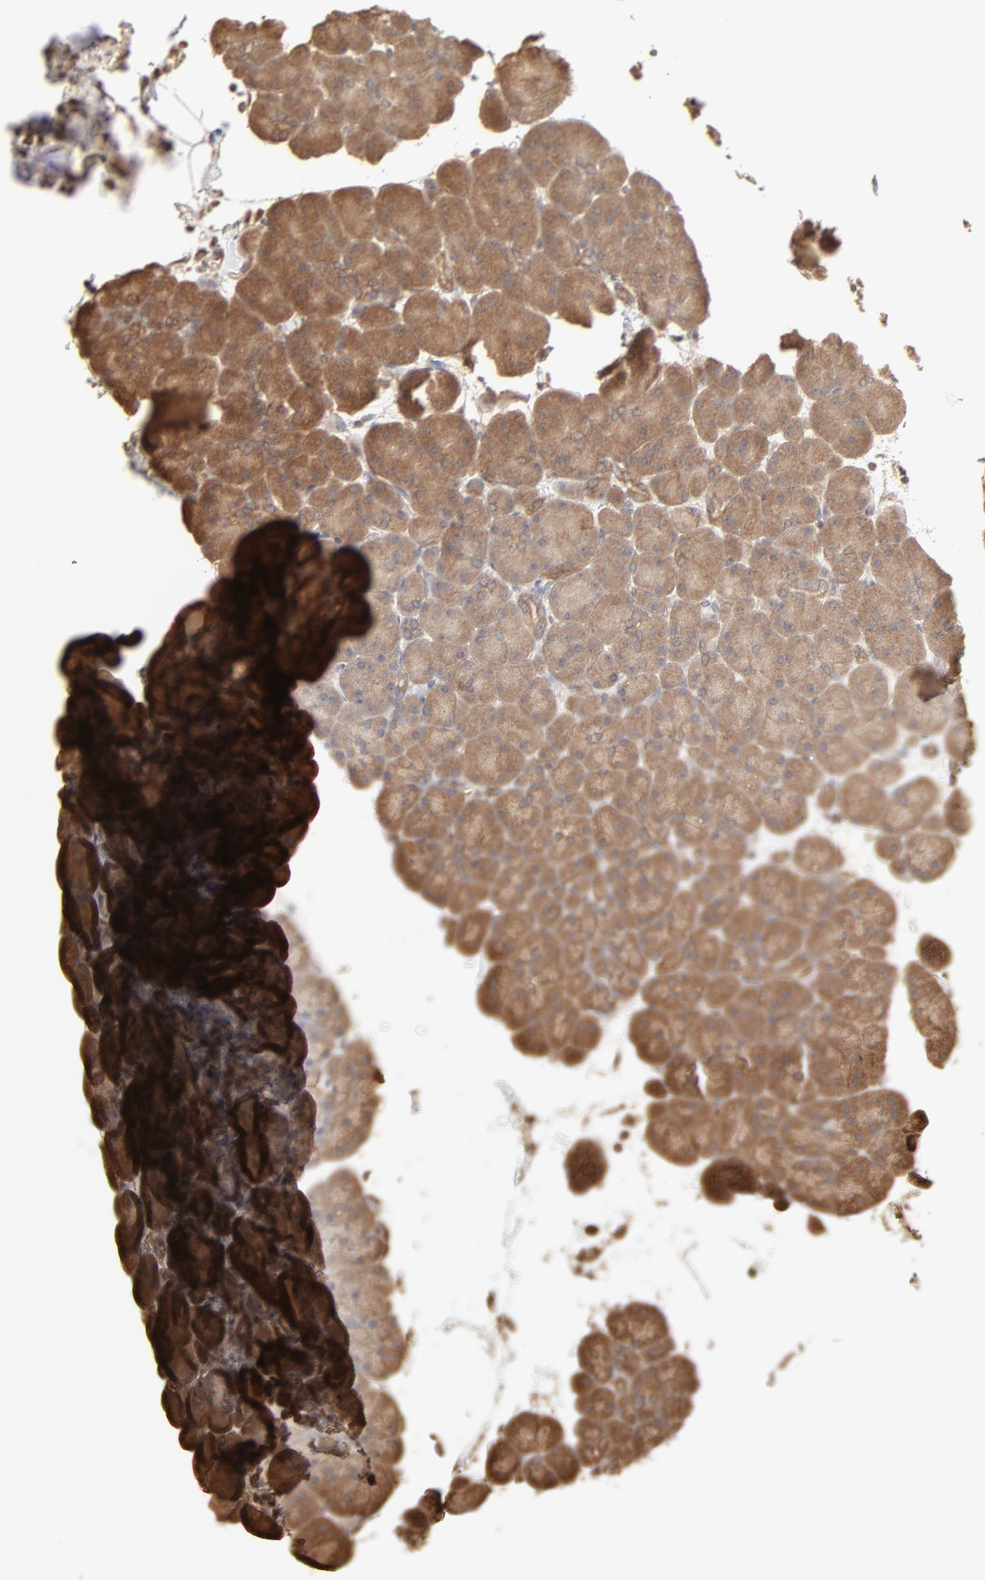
{"staining": {"intensity": "moderate", "quantity": ">75%", "location": "cytoplasmic/membranous"}, "tissue": "pancreas", "cell_type": "Exocrine glandular cells", "image_type": "normal", "snomed": [{"axis": "morphology", "description": "Normal tissue, NOS"}, {"axis": "topography", "description": "Pancreas"}], "caption": "Exocrine glandular cells show medium levels of moderate cytoplasmic/membranous expression in about >75% of cells in benign human pancreas. (DAB (3,3'-diaminobenzidine) IHC with brightfield microscopy, high magnification).", "gene": "PPP2CA", "patient": {"sex": "male", "age": 66}}